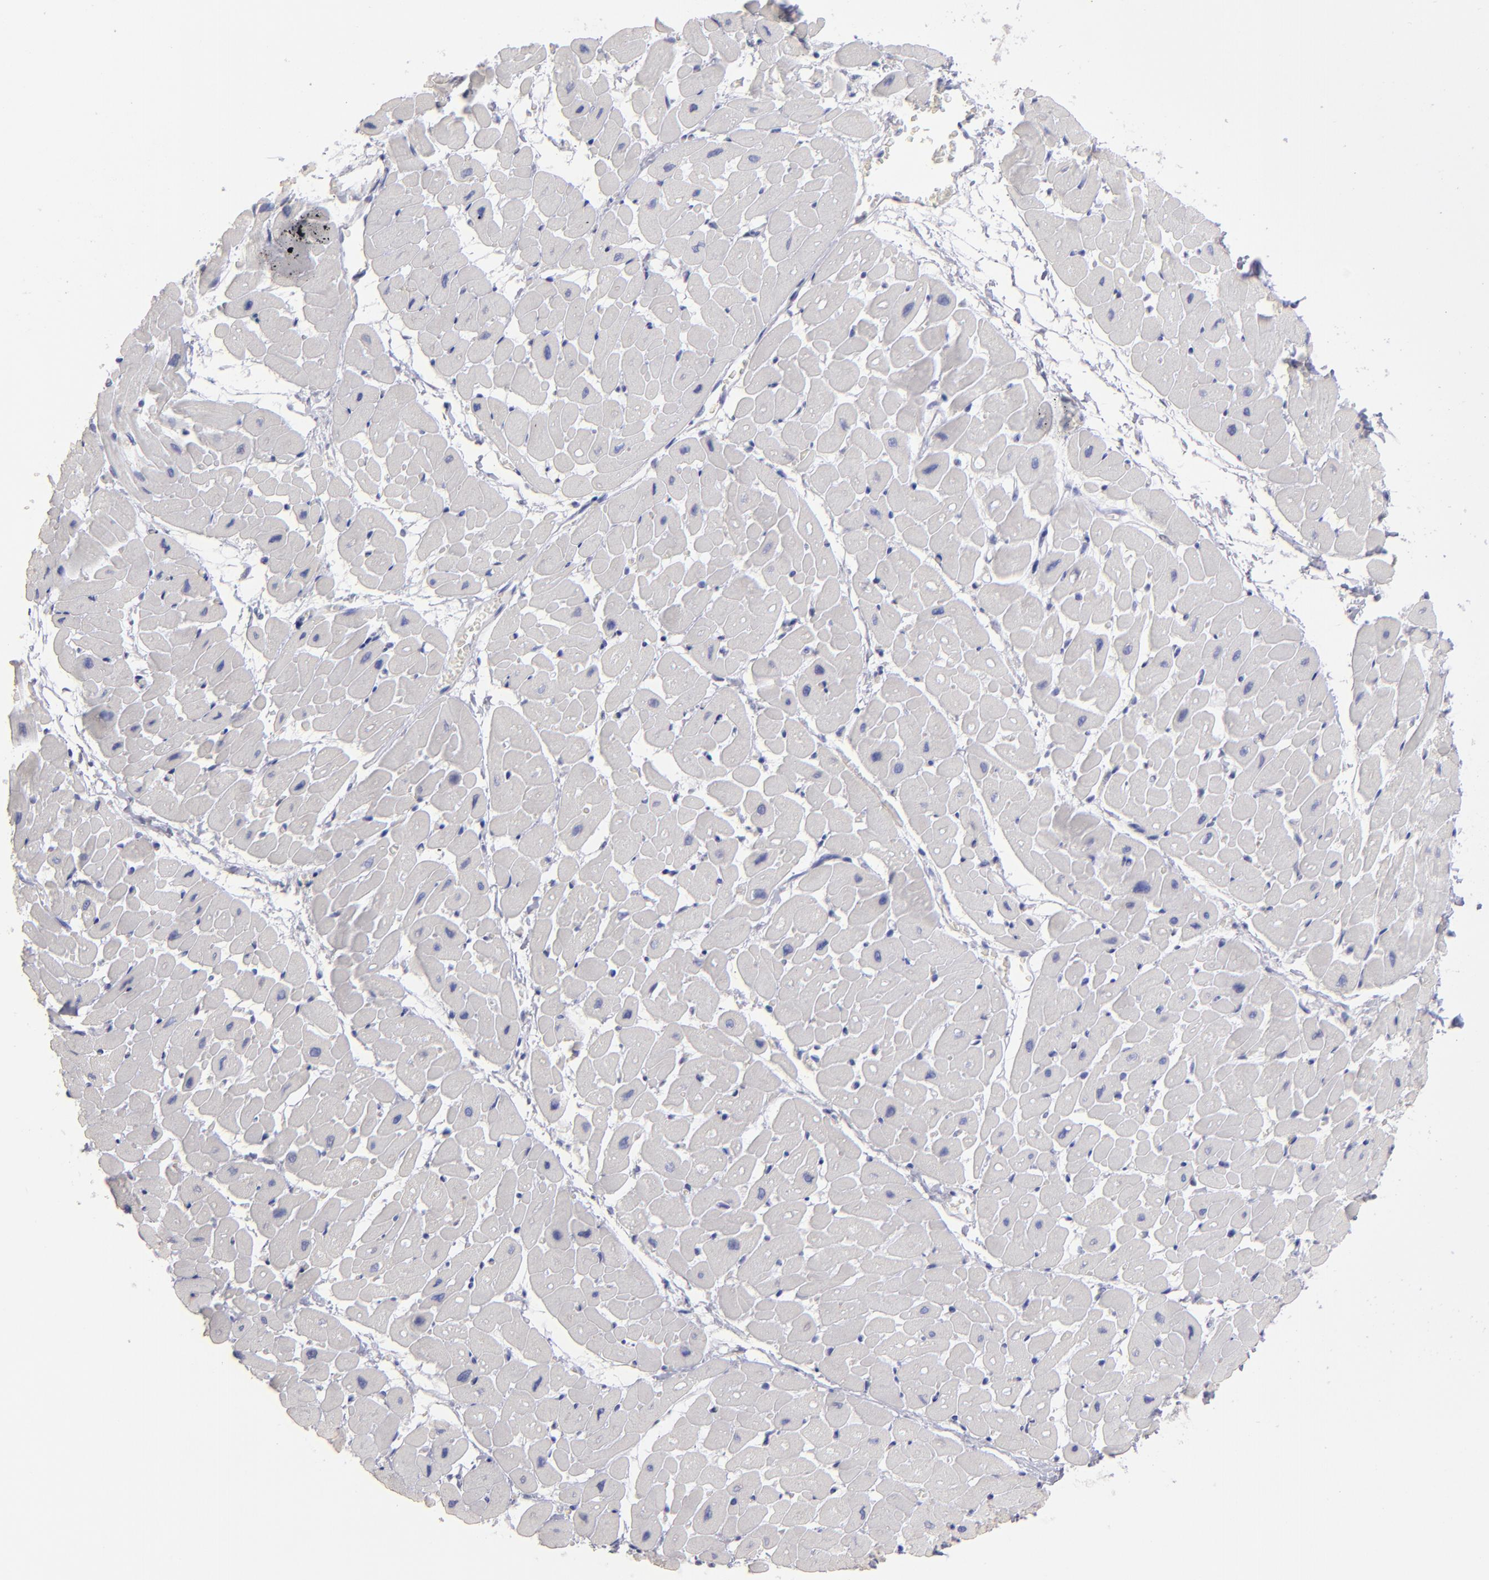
{"staining": {"intensity": "negative", "quantity": "none", "location": "none"}, "tissue": "heart muscle", "cell_type": "Cardiomyocytes", "image_type": "normal", "snomed": [{"axis": "morphology", "description": "Normal tissue, NOS"}, {"axis": "topography", "description": "Heart"}], "caption": "Immunohistochemical staining of normal heart muscle reveals no significant expression in cardiomyocytes.", "gene": "ALDOB", "patient": {"sex": "male", "age": 45}}